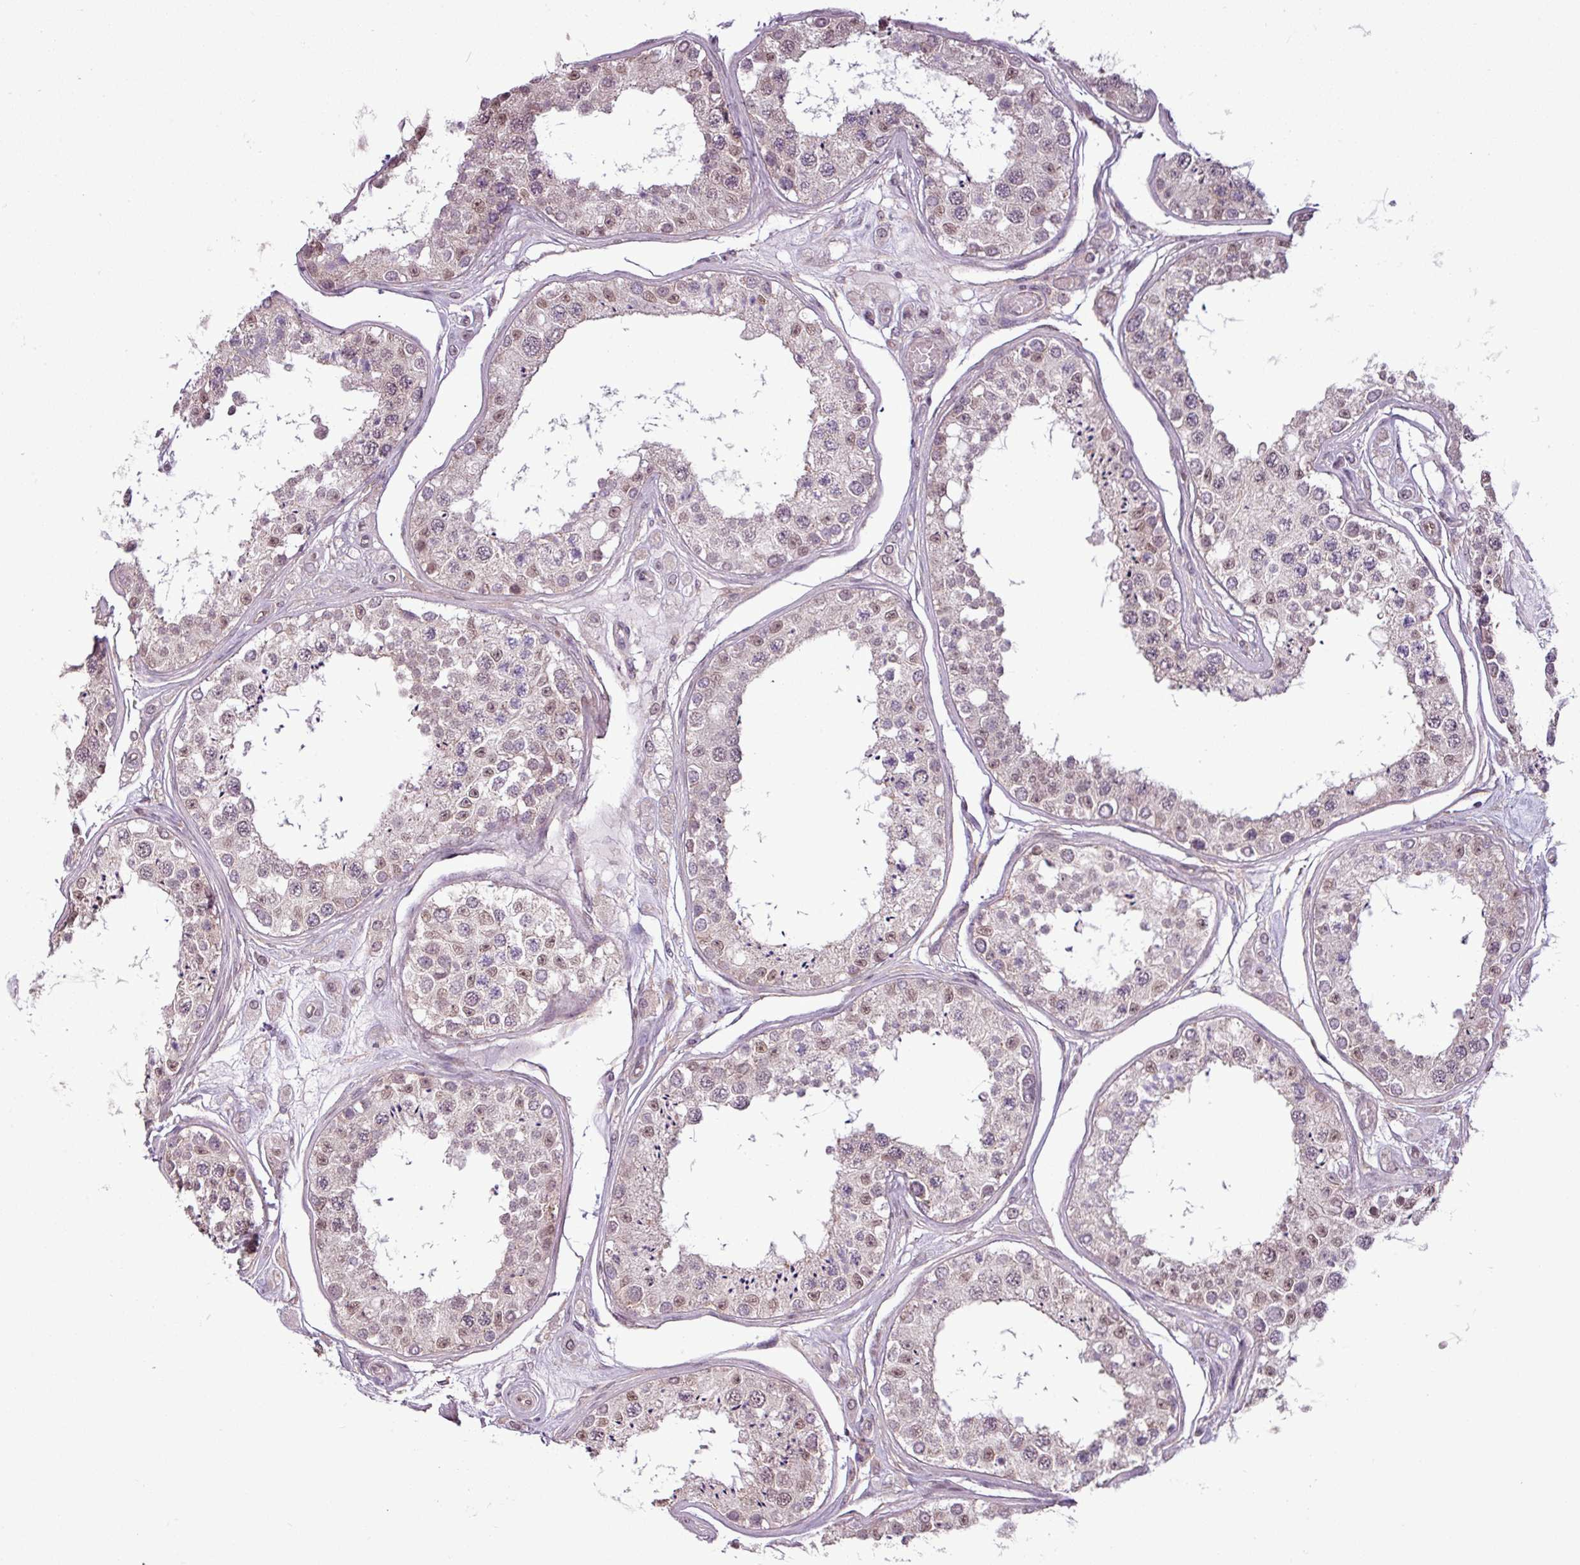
{"staining": {"intensity": "weak", "quantity": "<25%", "location": "cytoplasmic/membranous,nuclear"}, "tissue": "testis", "cell_type": "Cells in seminiferous ducts", "image_type": "normal", "snomed": [{"axis": "morphology", "description": "Normal tissue, NOS"}, {"axis": "topography", "description": "Testis"}], "caption": "Immunohistochemistry (IHC) of normal testis reveals no staining in cells in seminiferous ducts. The staining was performed using DAB (3,3'-diaminobenzidine) to visualize the protein expression in brown, while the nuclei were stained in blue with hematoxylin (Magnification: 20x).", "gene": "GPT2", "patient": {"sex": "male", "age": 25}}